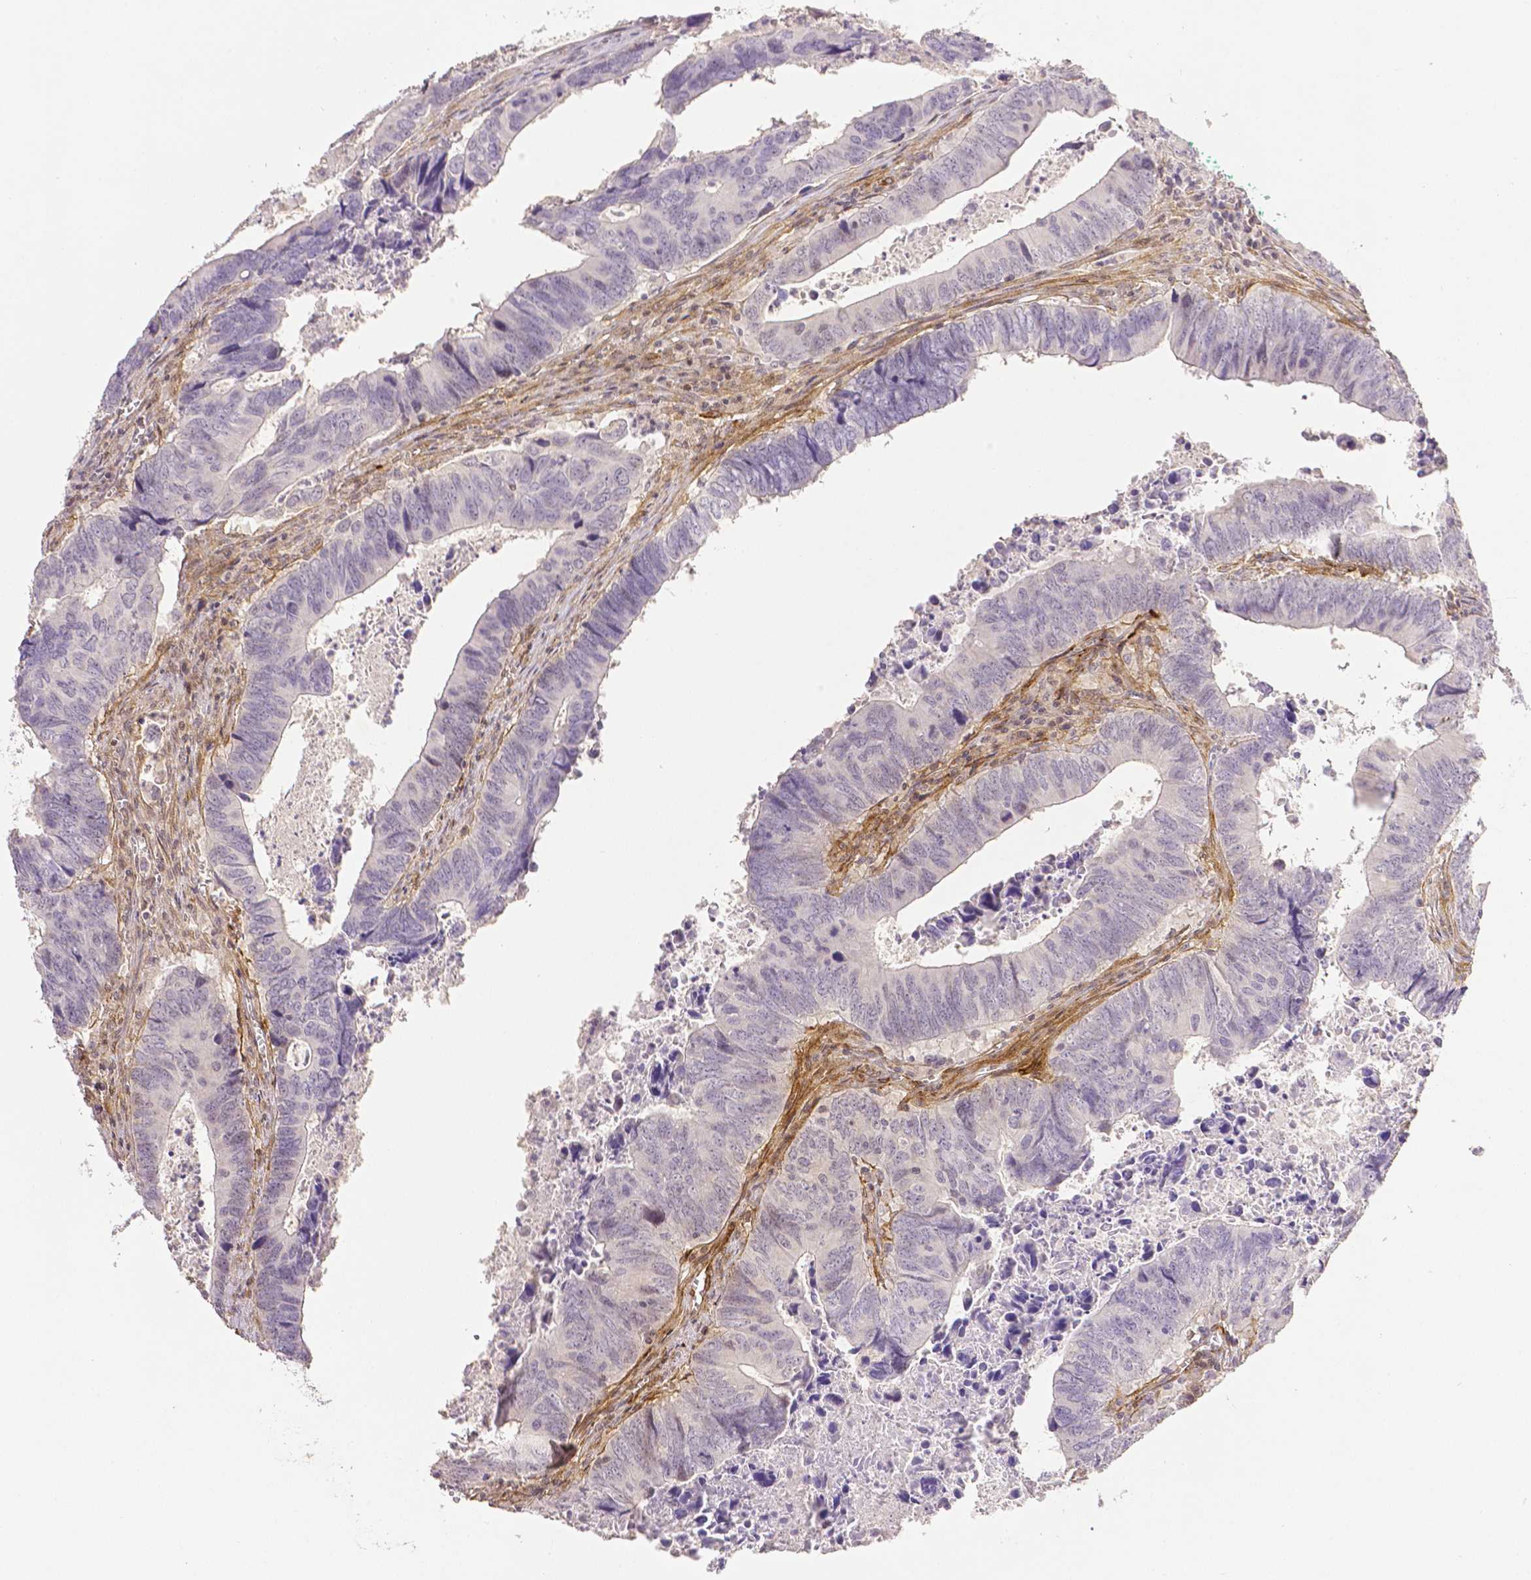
{"staining": {"intensity": "negative", "quantity": "none", "location": "none"}, "tissue": "colorectal cancer", "cell_type": "Tumor cells", "image_type": "cancer", "snomed": [{"axis": "morphology", "description": "Adenocarcinoma, NOS"}, {"axis": "topography", "description": "Colon"}], "caption": "Immunohistochemistry (IHC) of human colorectal cancer (adenocarcinoma) exhibits no expression in tumor cells. (DAB immunohistochemistry with hematoxylin counter stain).", "gene": "THY1", "patient": {"sex": "female", "age": 82}}